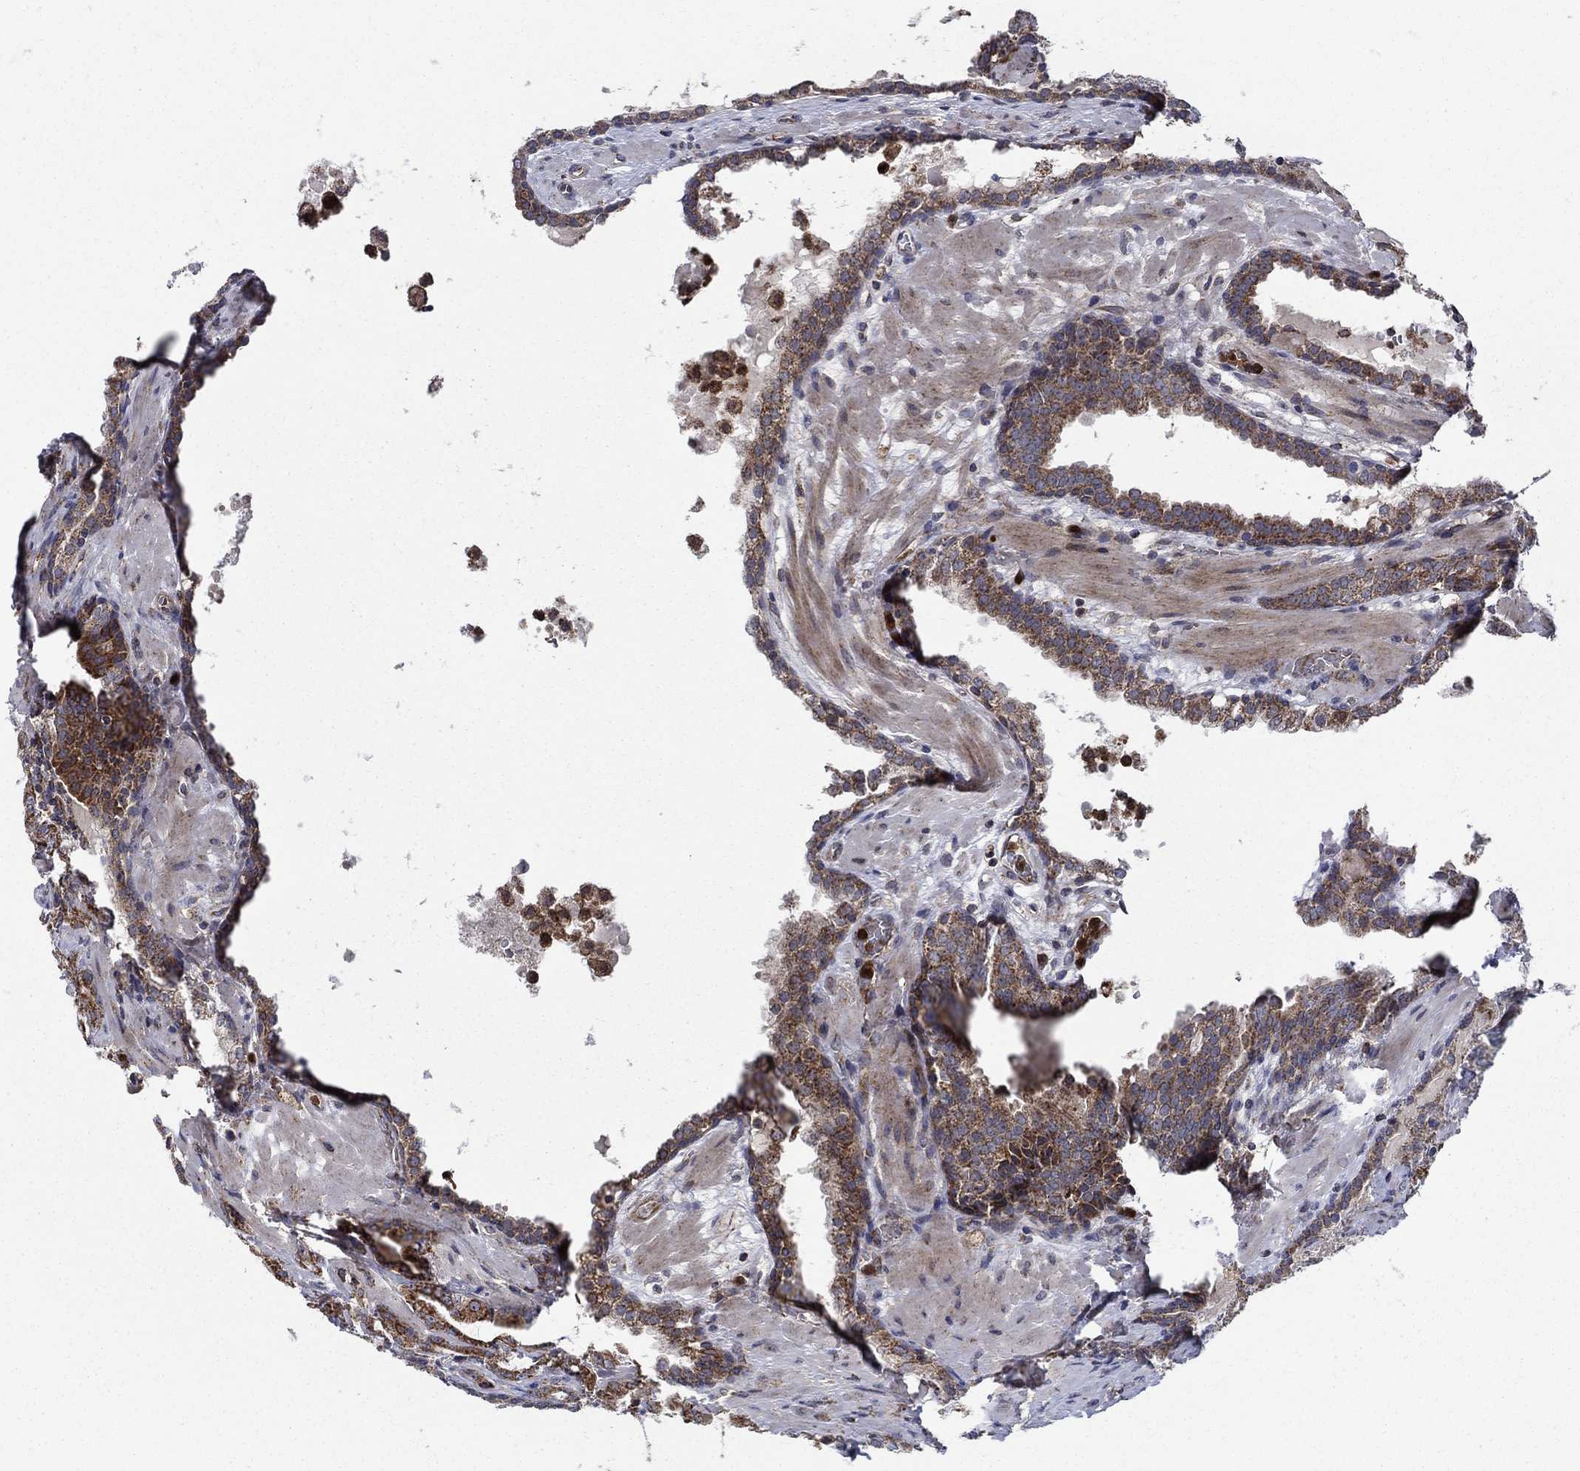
{"staining": {"intensity": "strong", "quantity": "<25%", "location": "cytoplasmic/membranous"}, "tissue": "prostate cancer", "cell_type": "Tumor cells", "image_type": "cancer", "snomed": [{"axis": "morphology", "description": "Adenocarcinoma, NOS"}, {"axis": "topography", "description": "Prostate"}], "caption": "Human prostate adenocarcinoma stained with a protein marker reveals strong staining in tumor cells.", "gene": "RNF19B", "patient": {"sex": "male", "age": 69}}